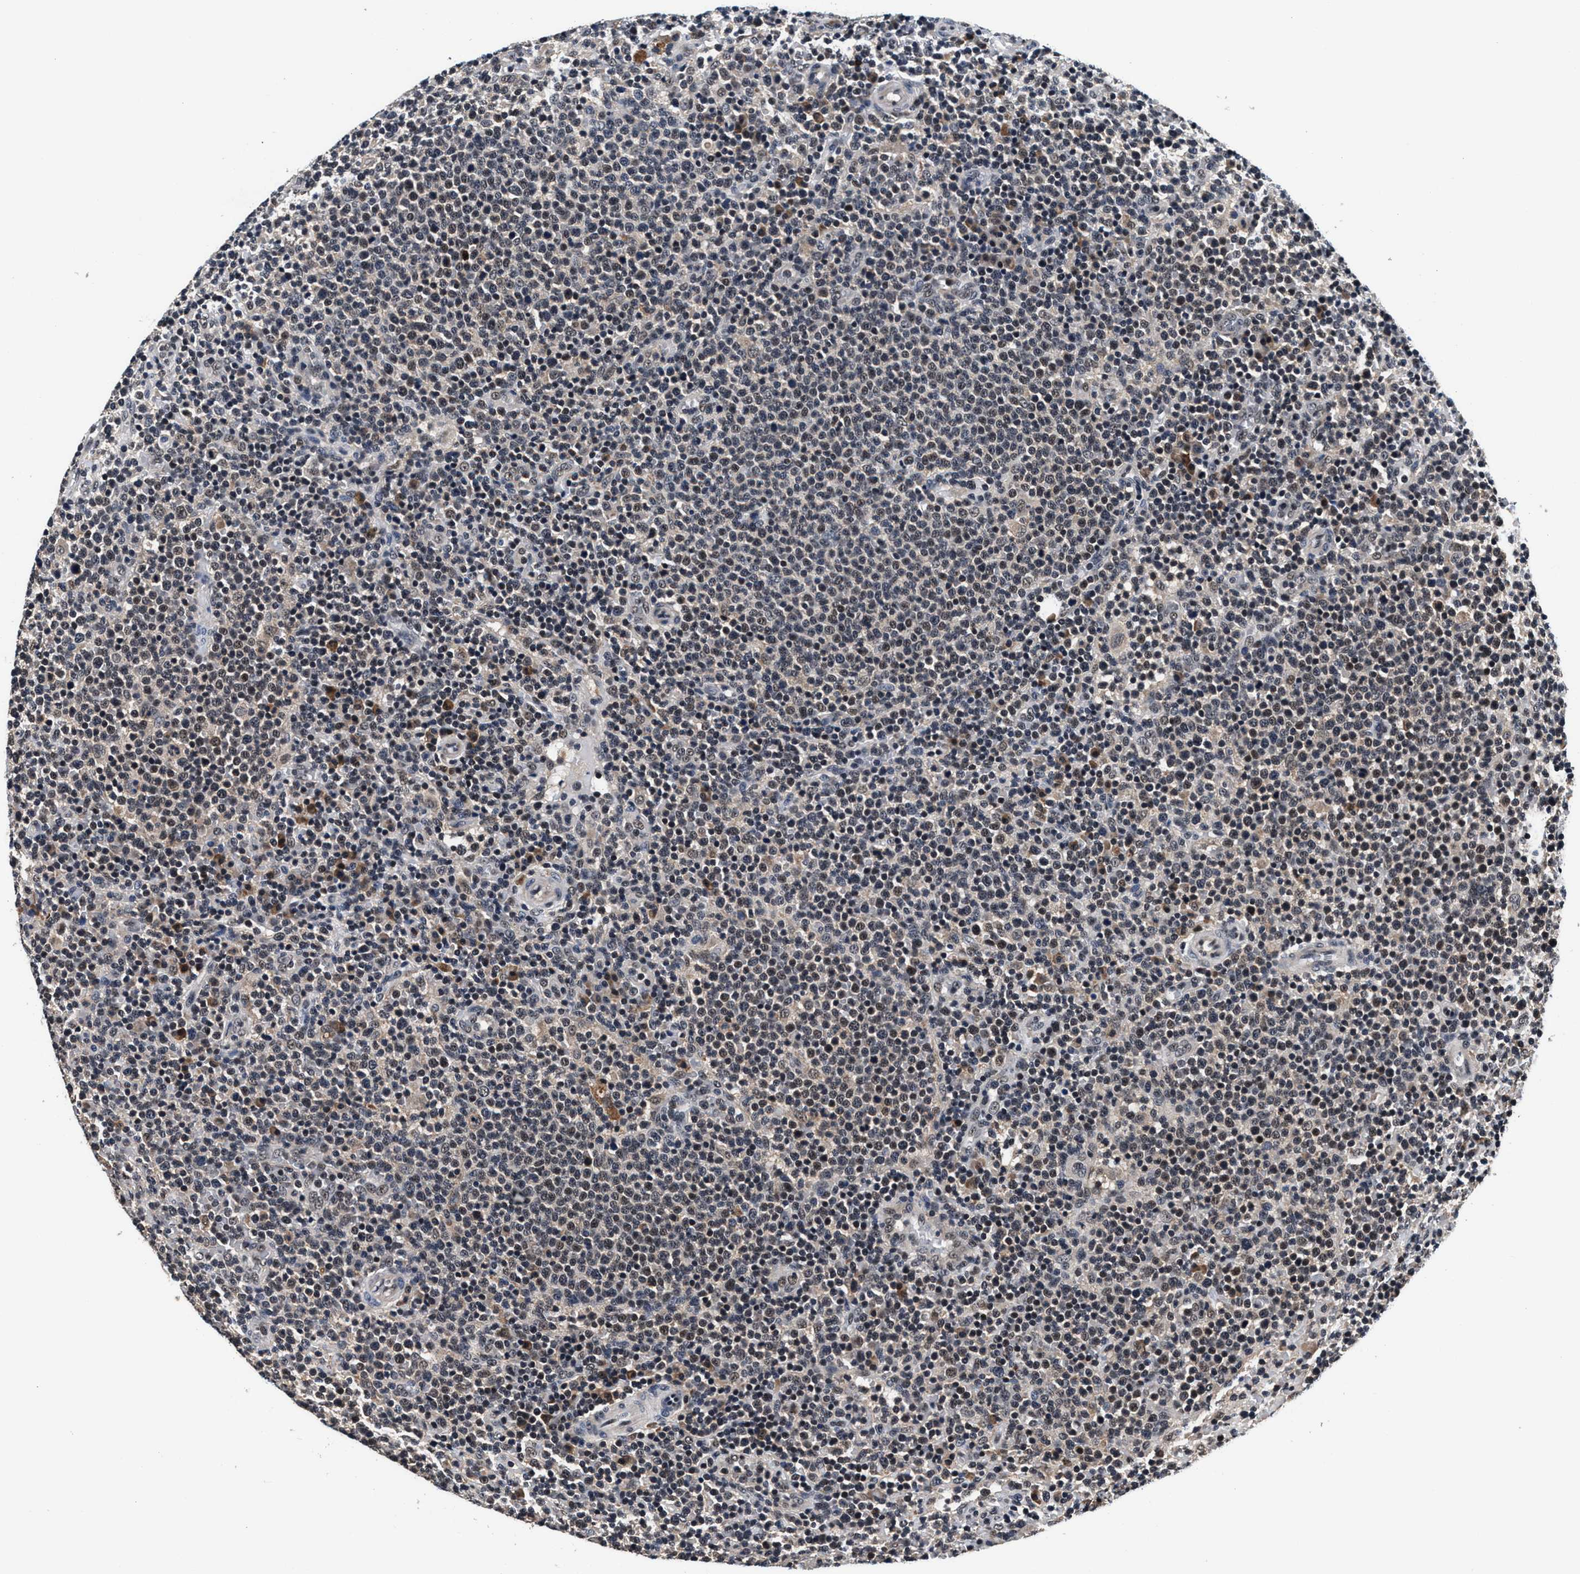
{"staining": {"intensity": "moderate", "quantity": "25%-75%", "location": "nuclear"}, "tissue": "lymphoma", "cell_type": "Tumor cells", "image_type": "cancer", "snomed": [{"axis": "morphology", "description": "Malignant lymphoma, non-Hodgkin's type, High grade"}, {"axis": "topography", "description": "Lymph node"}], "caption": "This photomicrograph exhibits immunohistochemistry (IHC) staining of human lymphoma, with medium moderate nuclear expression in about 25%-75% of tumor cells.", "gene": "USP16", "patient": {"sex": "male", "age": 61}}